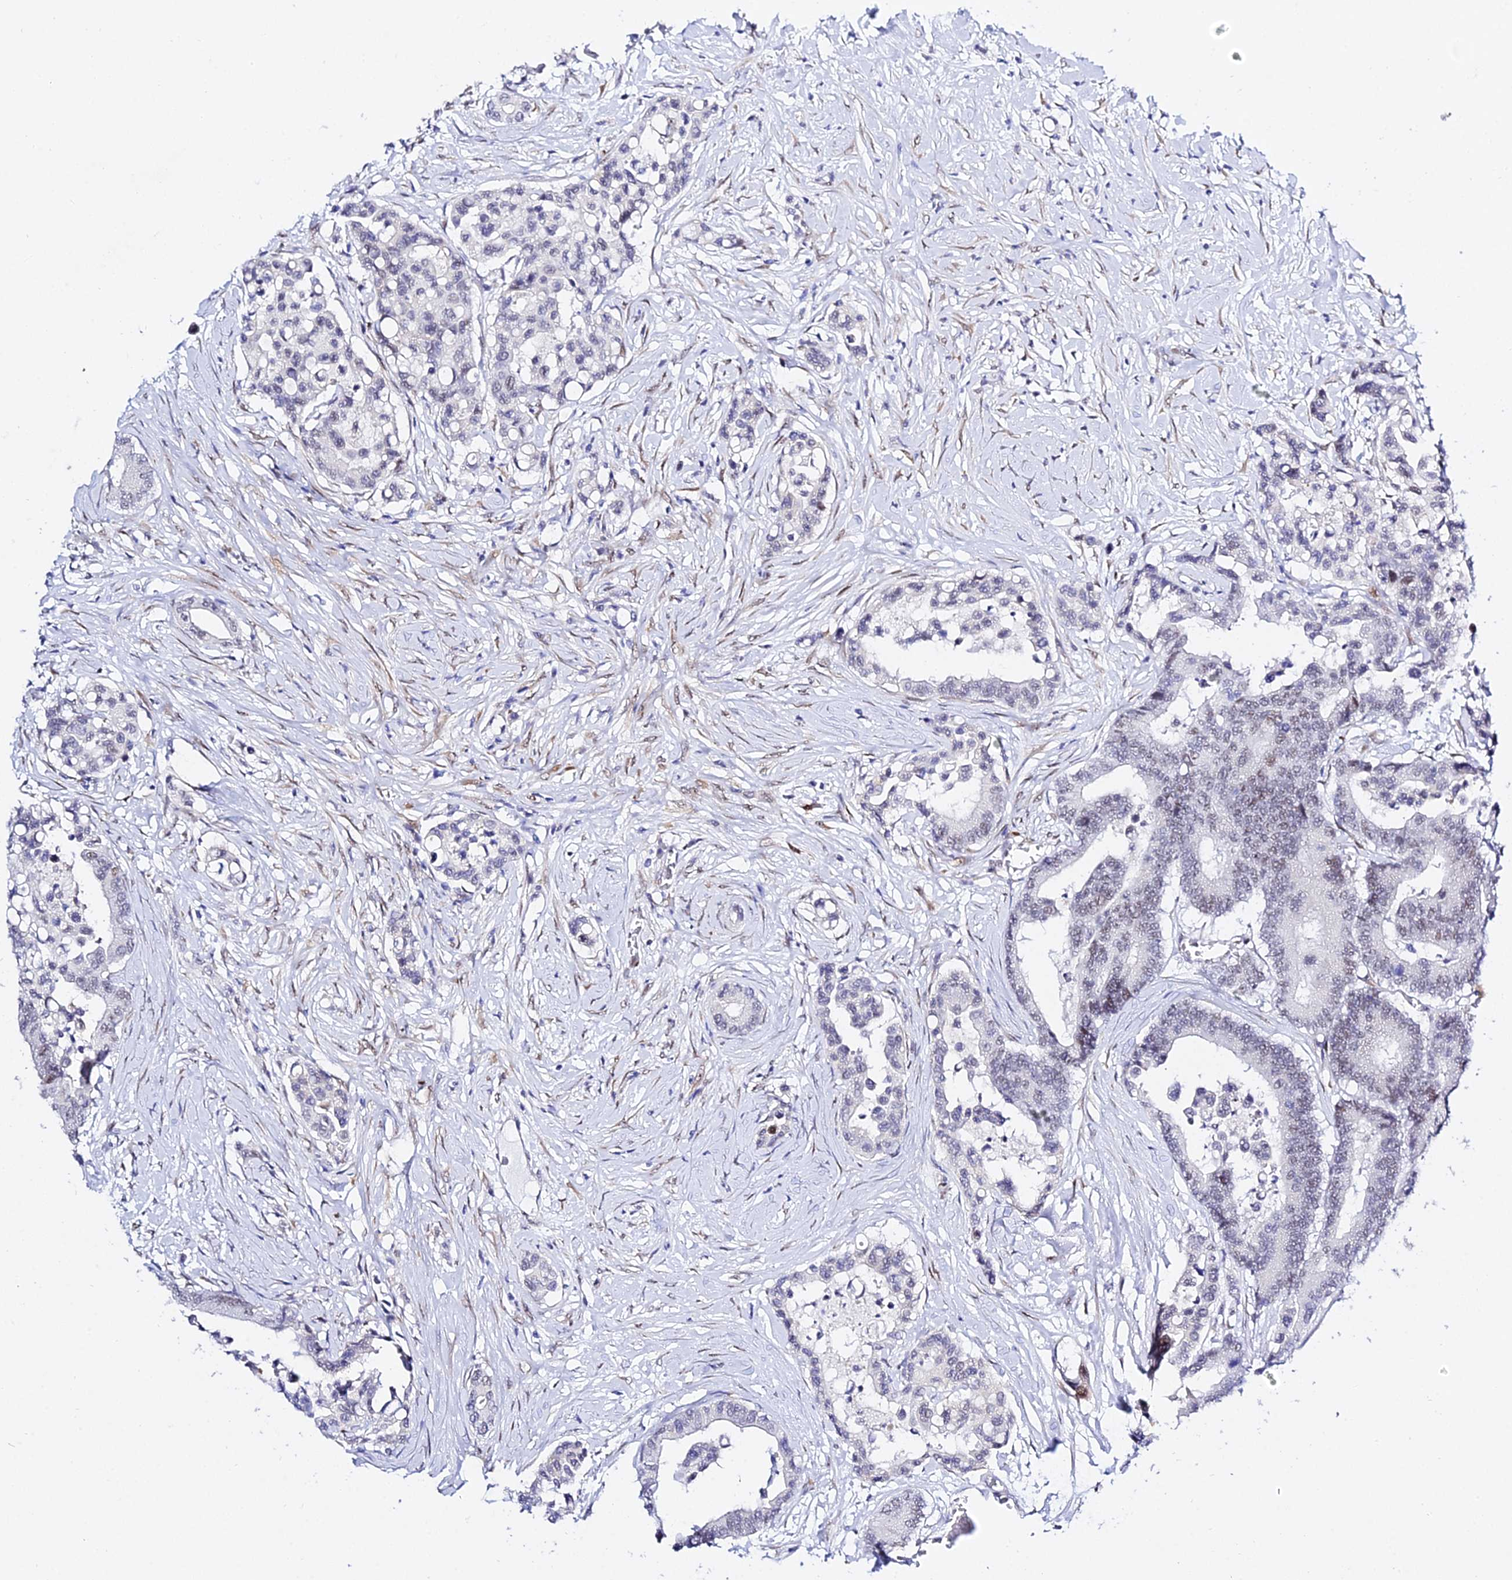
{"staining": {"intensity": "weak", "quantity": "<25%", "location": "nuclear"}, "tissue": "colorectal cancer", "cell_type": "Tumor cells", "image_type": "cancer", "snomed": [{"axis": "morphology", "description": "Normal tissue, NOS"}, {"axis": "morphology", "description": "Adenocarcinoma, NOS"}, {"axis": "topography", "description": "Colon"}], "caption": "The immunohistochemistry micrograph has no significant positivity in tumor cells of colorectal cancer tissue. (Brightfield microscopy of DAB (3,3'-diaminobenzidine) immunohistochemistry (IHC) at high magnification).", "gene": "POFUT2", "patient": {"sex": "male", "age": 82}}